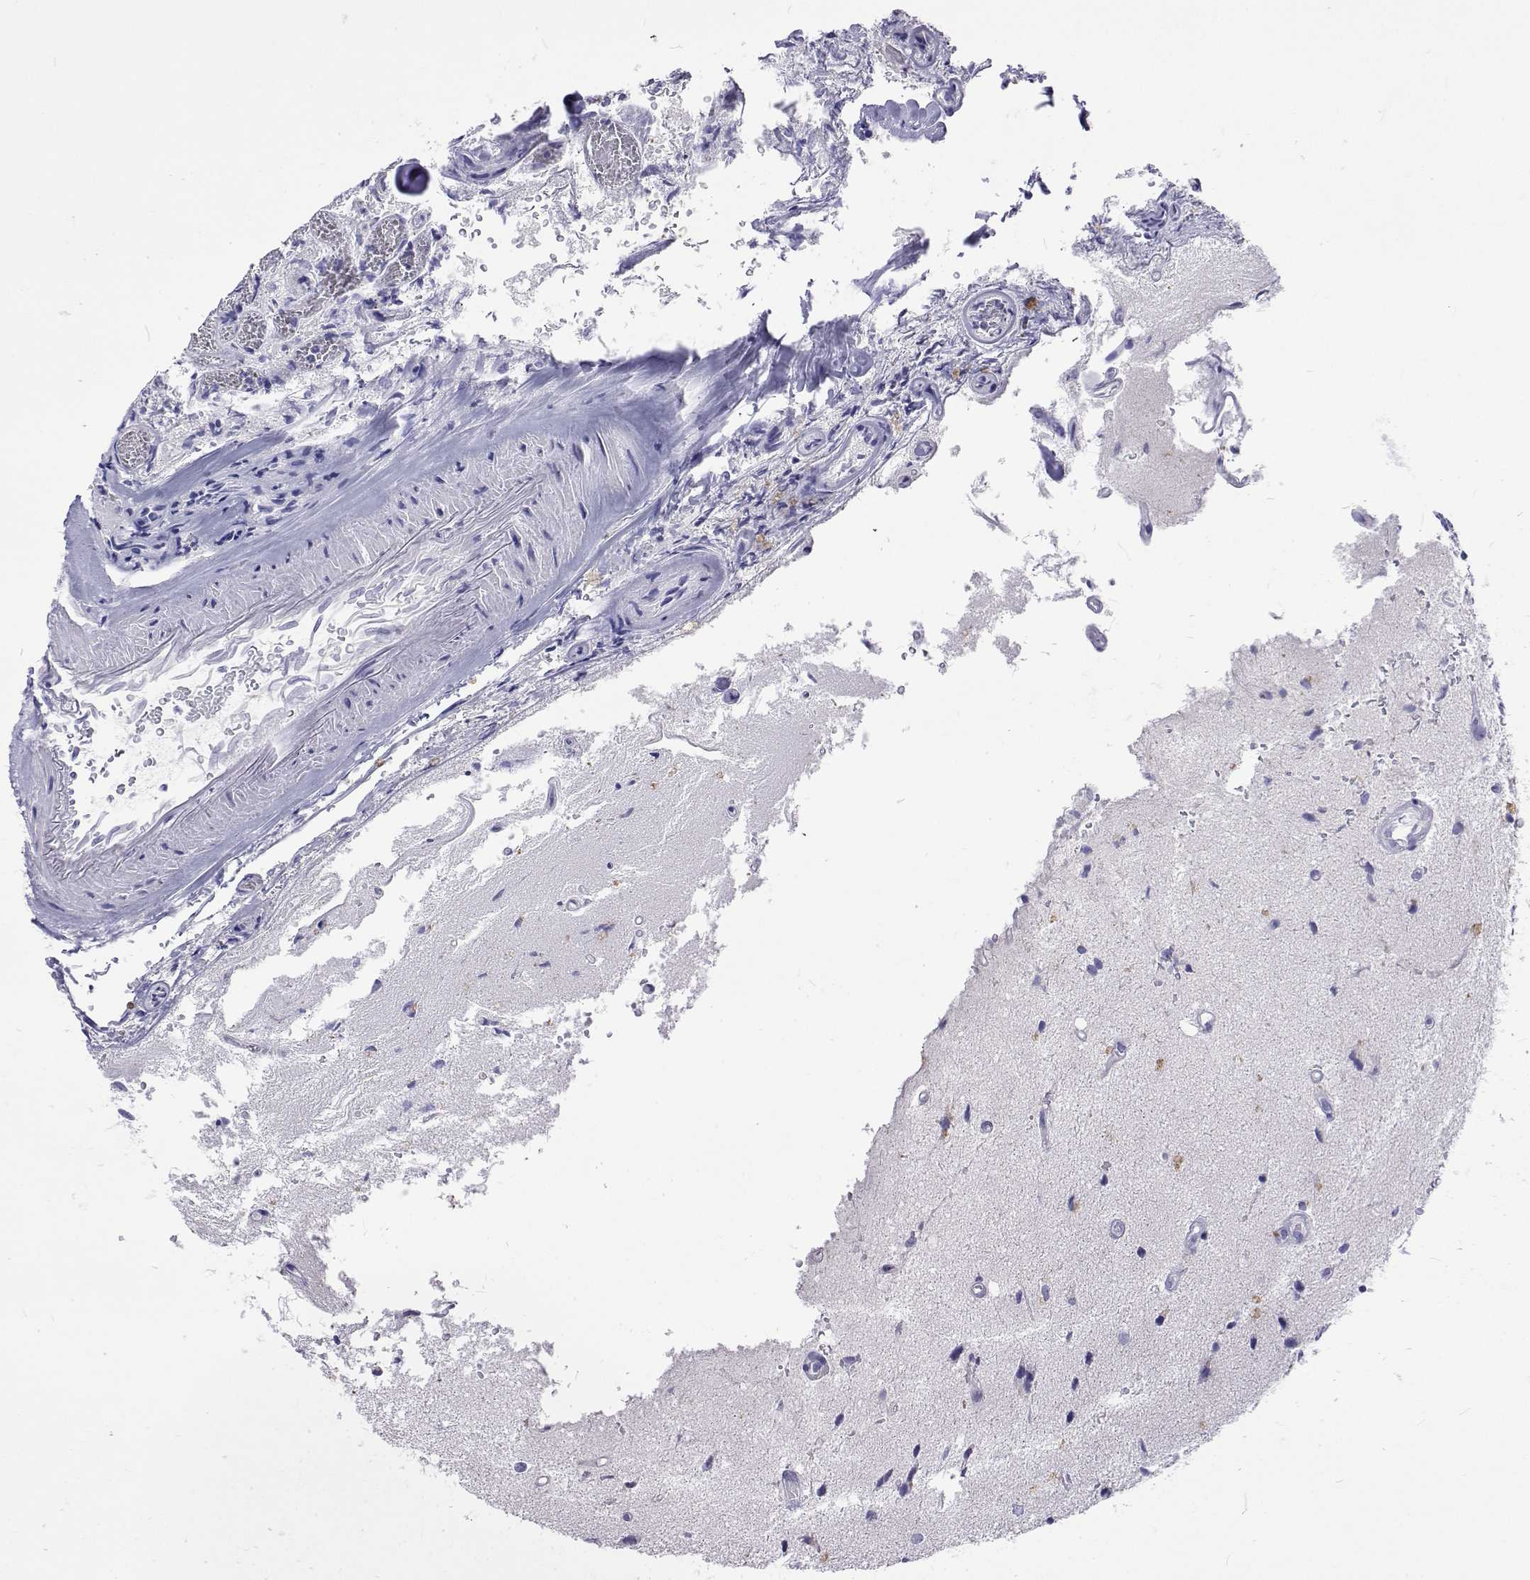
{"staining": {"intensity": "negative", "quantity": "none", "location": "none"}, "tissue": "glioma", "cell_type": "Tumor cells", "image_type": "cancer", "snomed": [{"axis": "morphology", "description": "Glioma, malignant, High grade"}, {"axis": "topography", "description": "Brain"}], "caption": "DAB immunohistochemical staining of human glioma displays no significant expression in tumor cells.", "gene": "UMODL1", "patient": {"sex": "male", "age": 75}}